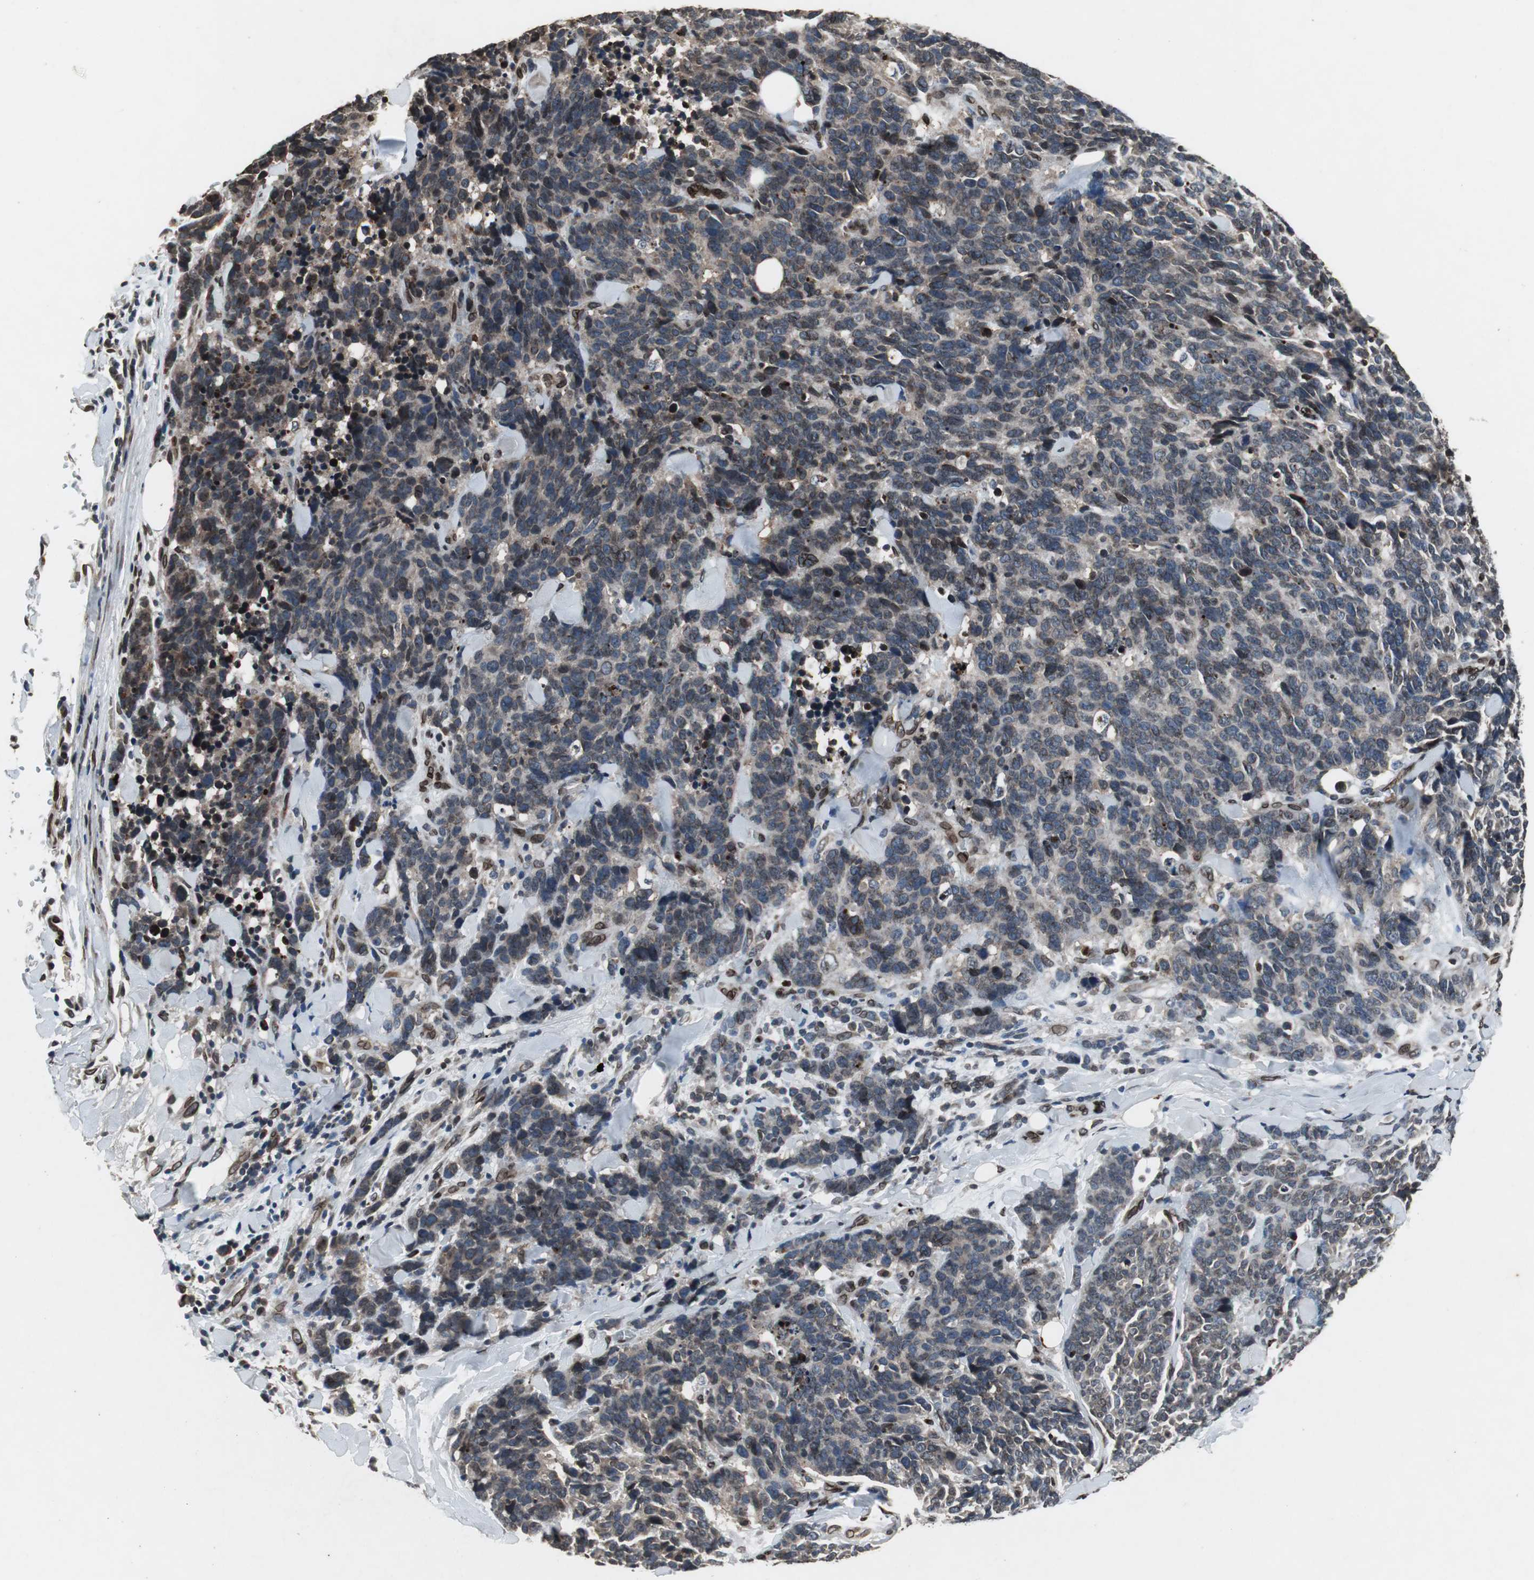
{"staining": {"intensity": "moderate", "quantity": ">75%", "location": "cytoplasmic/membranous,nuclear"}, "tissue": "lung cancer", "cell_type": "Tumor cells", "image_type": "cancer", "snomed": [{"axis": "morphology", "description": "Neoplasm, malignant, NOS"}, {"axis": "topography", "description": "Lung"}], "caption": "Human lung cancer stained with a protein marker displays moderate staining in tumor cells.", "gene": "LMNA", "patient": {"sex": "female", "age": 58}}